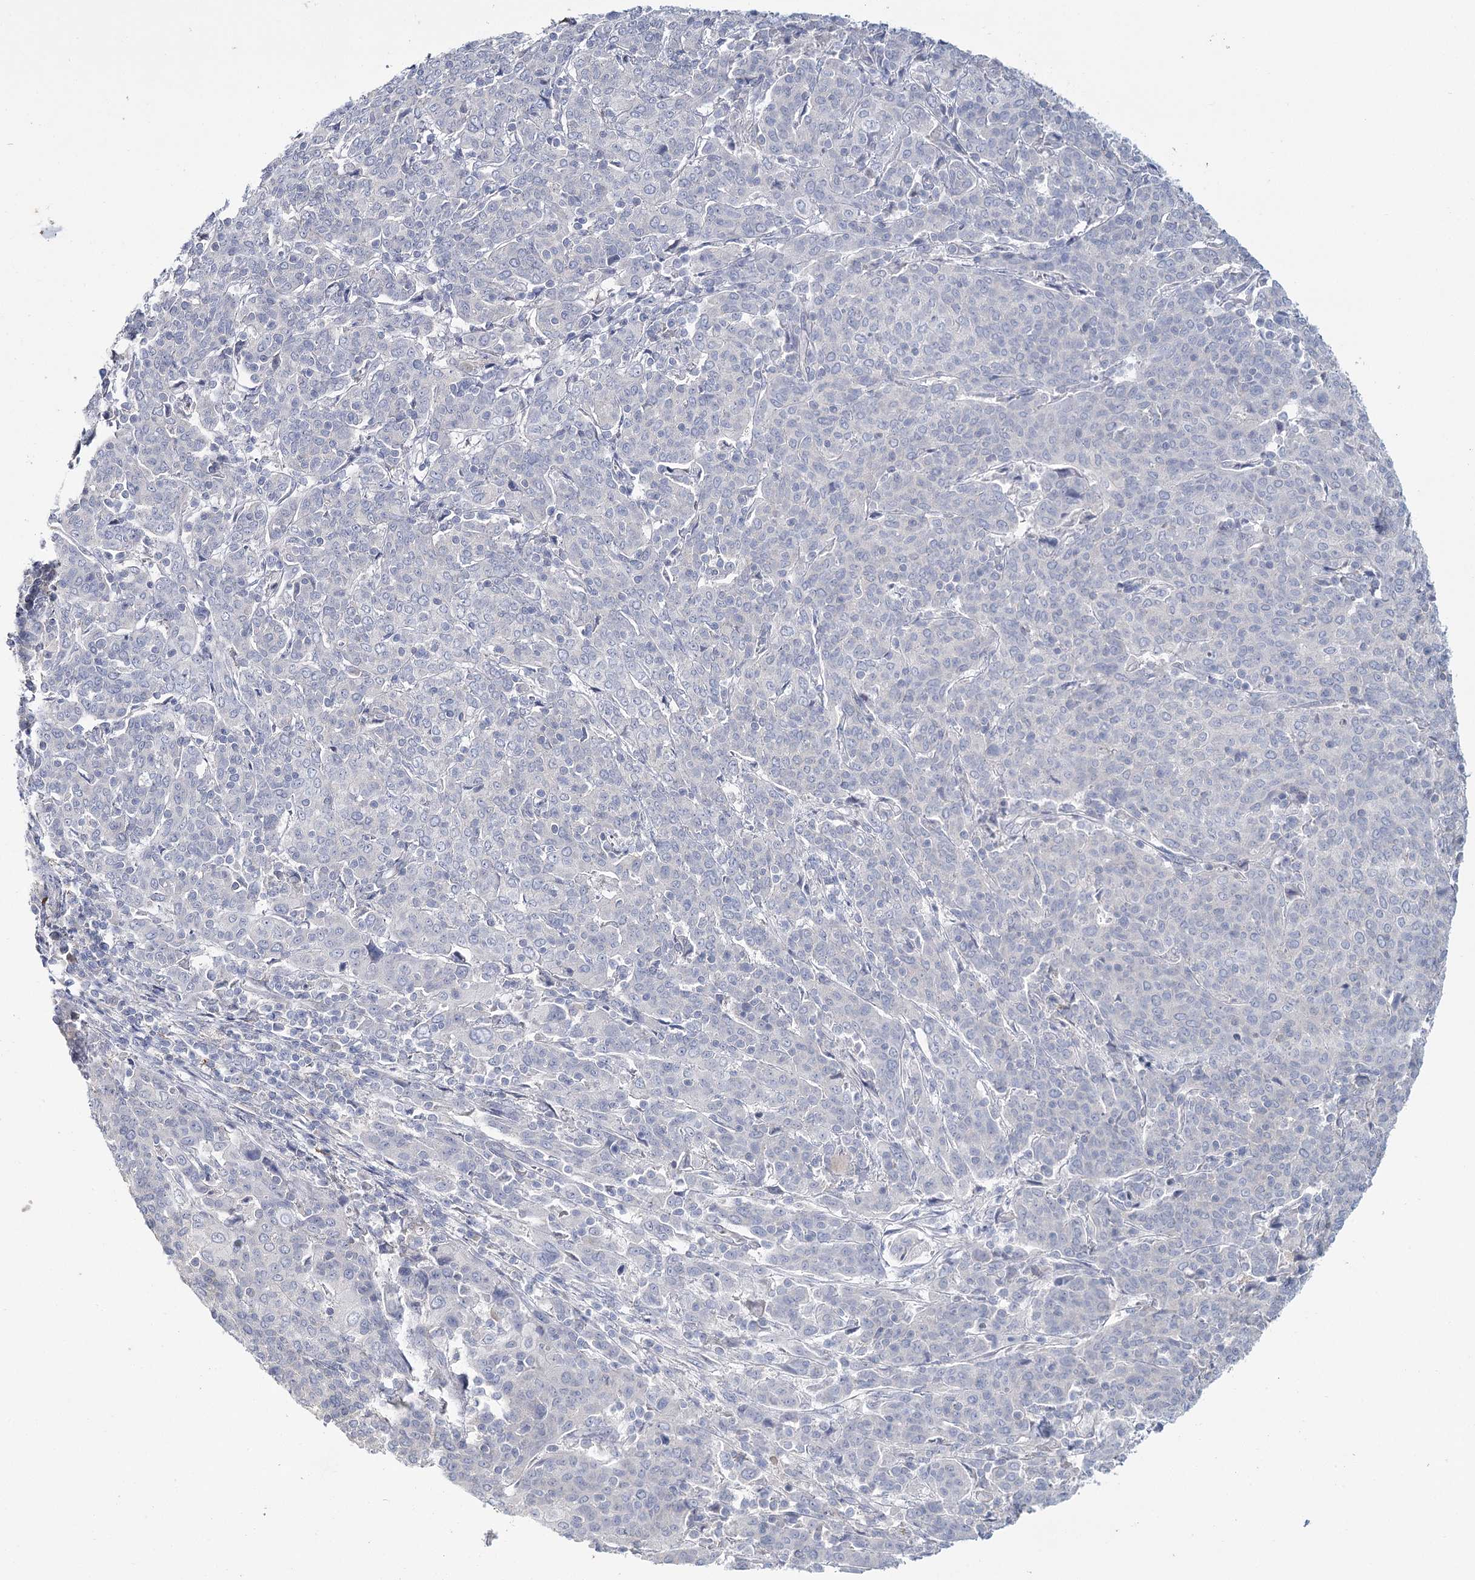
{"staining": {"intensity": "negative", "quantity": "none", "location": "none"}, "tissue": "cervical cancer", "cell_type": "Tumor cells", "image_type": "cancer", "snomed": [{"axis": "morphology", "description": "Squamous cell carcinoma, NOS"}, {"axis": "topography", "description": "Cervix"}], "caption": "Tumor cells are negative for protein expression in human cervical squamous cell carcinoma.", "gene": "ARHGAP44", "patient": {"sex": "female", "age": 67}}